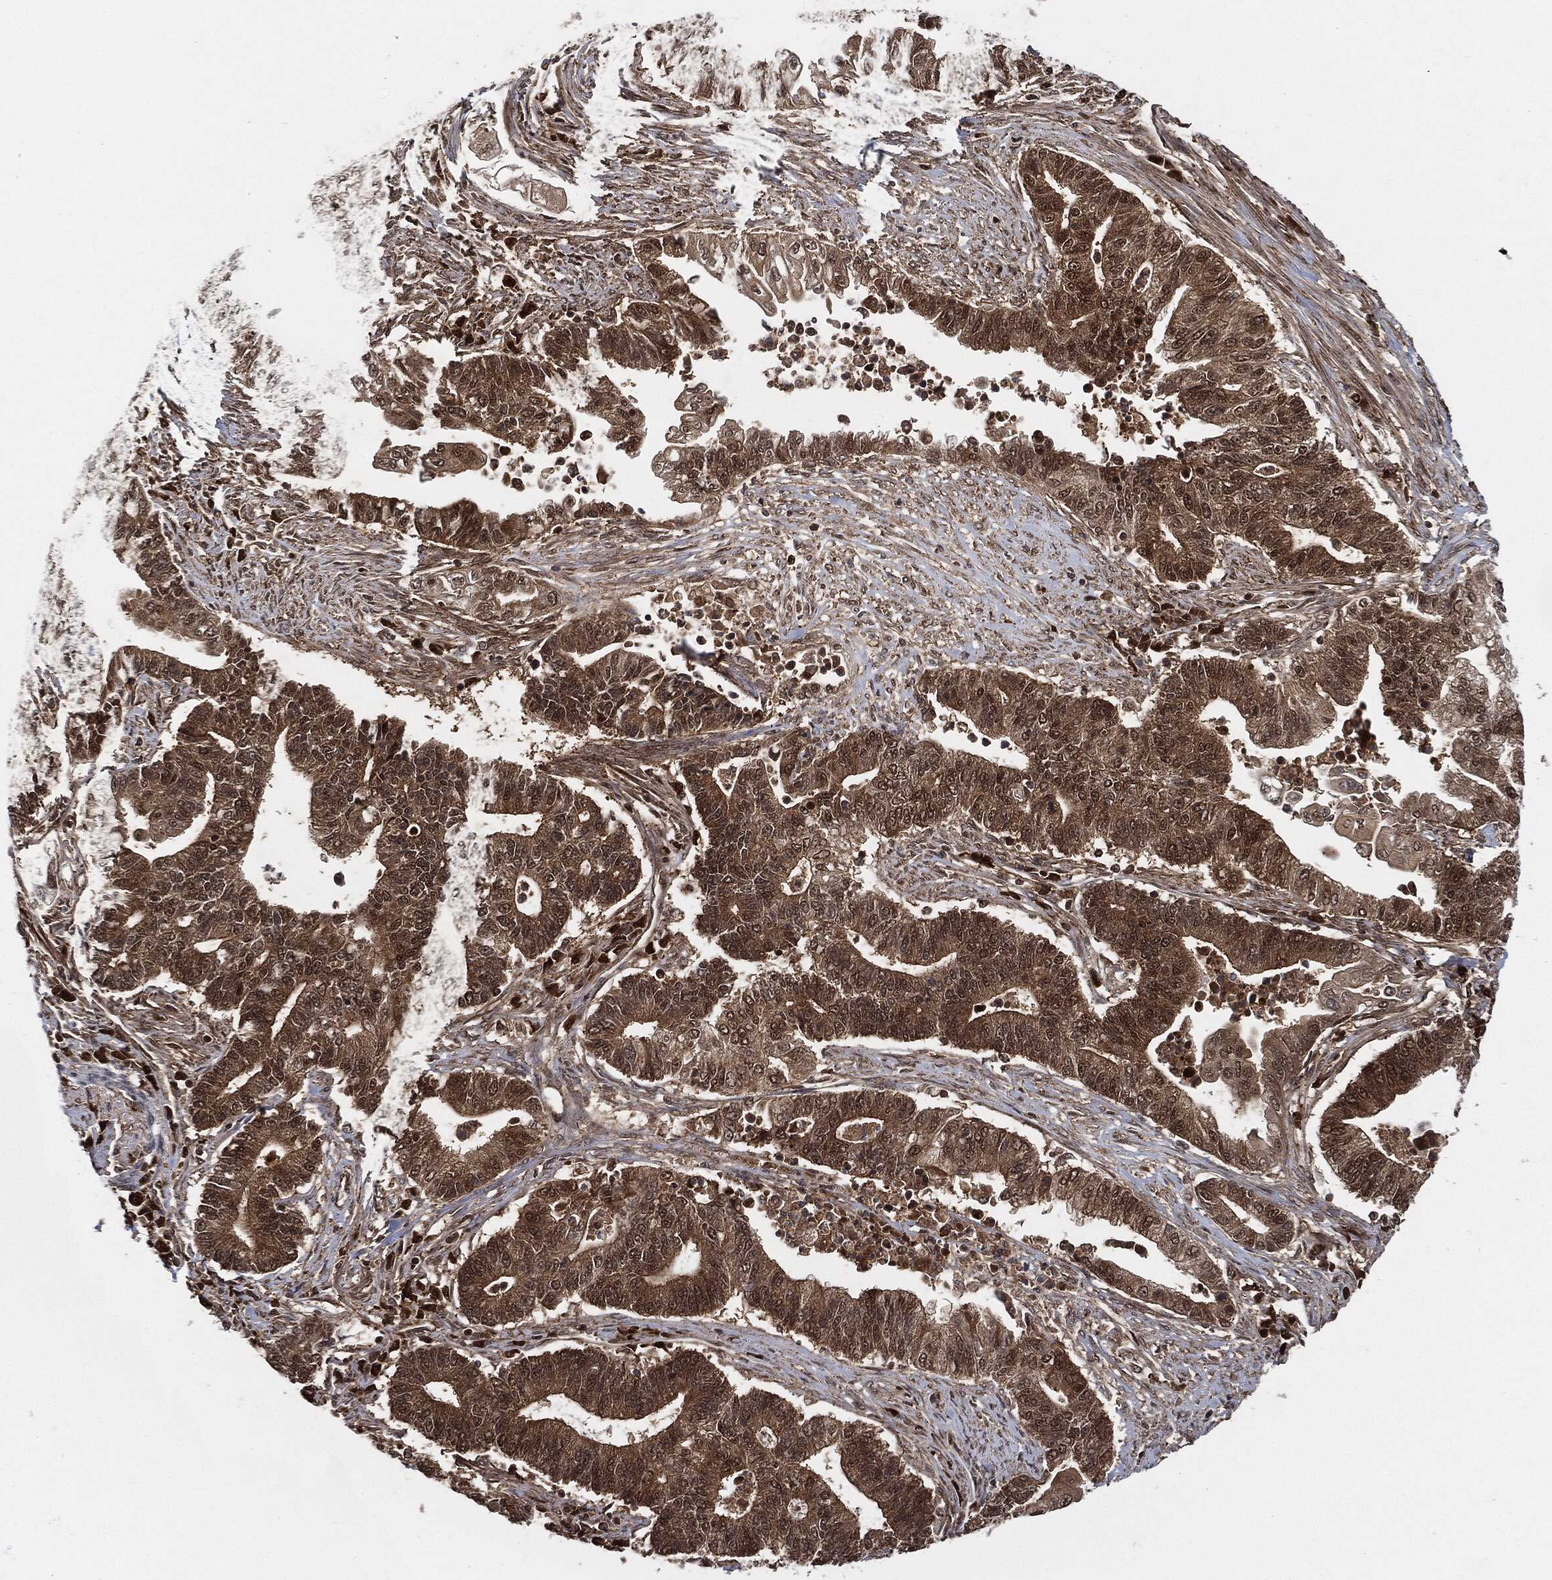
{"staining": {"intensity": "moderate", "quantity": ">75%", "location": "cytoplasmic/membranous,nuclear"}, "tissue": "endometrial cancer", "cell_type": "Tumor cells", "image_type": "cancer", "snomed": [{"axis": "morphology", "description": "Adenocarcinoma, NOS"}, {"axis": "topography", "description": "Uterus"}, {"axis": "topography", "description": "Endometrium"}], "caption": "IHC (DAB (3,3'-diaminobenzidine)) staining of endometrial adenocarcinoma reveals moderate cytoplasmic/membranous and nuclear protein positivity in about >75% of tumor cells. (IHC, brightfield microscopy, high magnification).", "gene": "CUTA", "patient": {"sex": "female", "age": 54}}